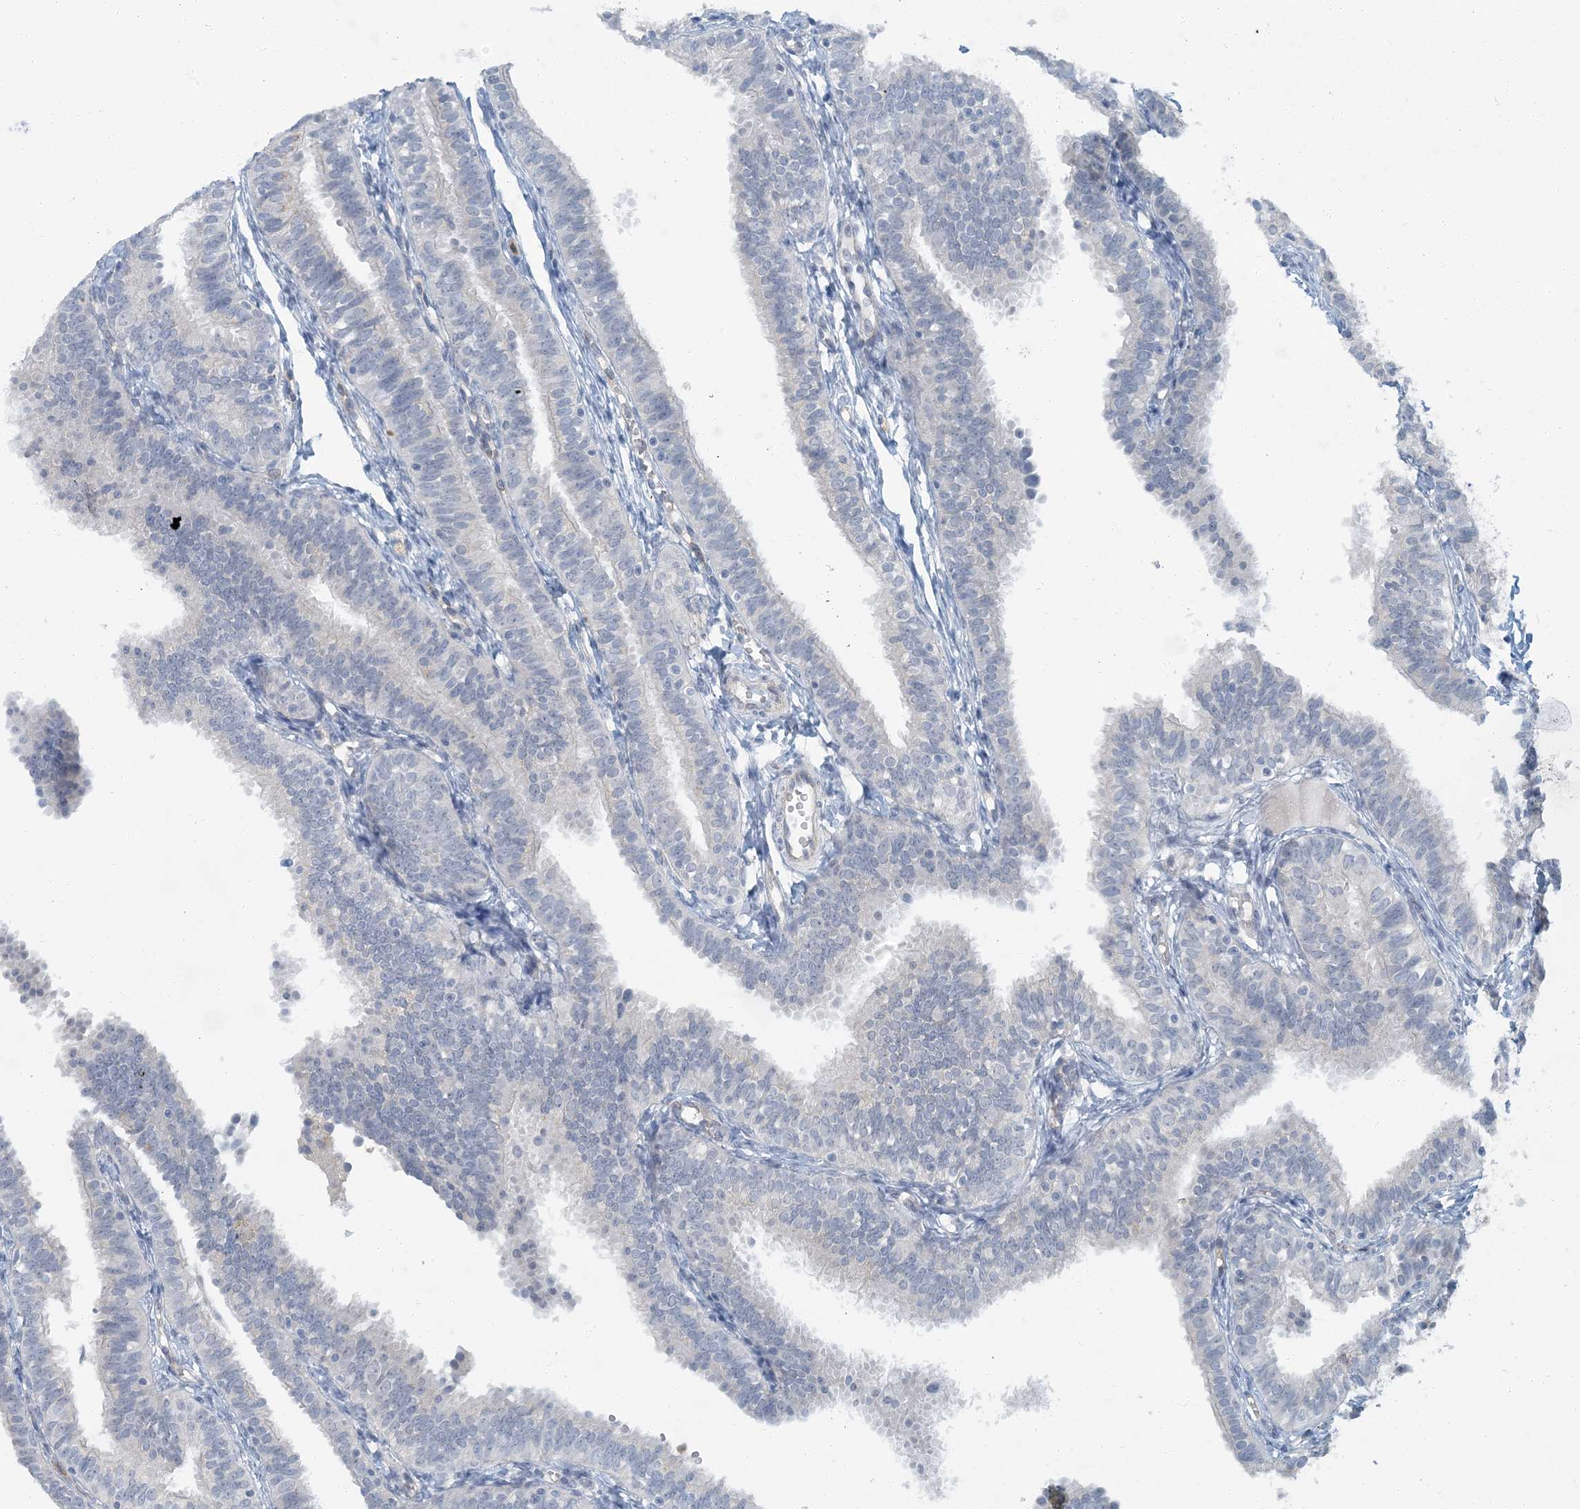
{"staining": {"intensity": "negative", "quantity": "none", "location": "none"}, "tissue": "fallopian tube", "cell_type": "Glandular cells", "image_type": "normal", "snomed": [{"axis": "morphology", "description": "Normal tissue, NOS"}, {"axis": "topography", "description": "Fallopian tube"}], "caption": "Micrograph shows no protein staining in glandular cells of unremarkable fallopian tube. (Immunohistochemistry, brightfield microscopy, high magnification).", "gene": "EPHA4", "patient": {"sex": "female", "age": 35}}